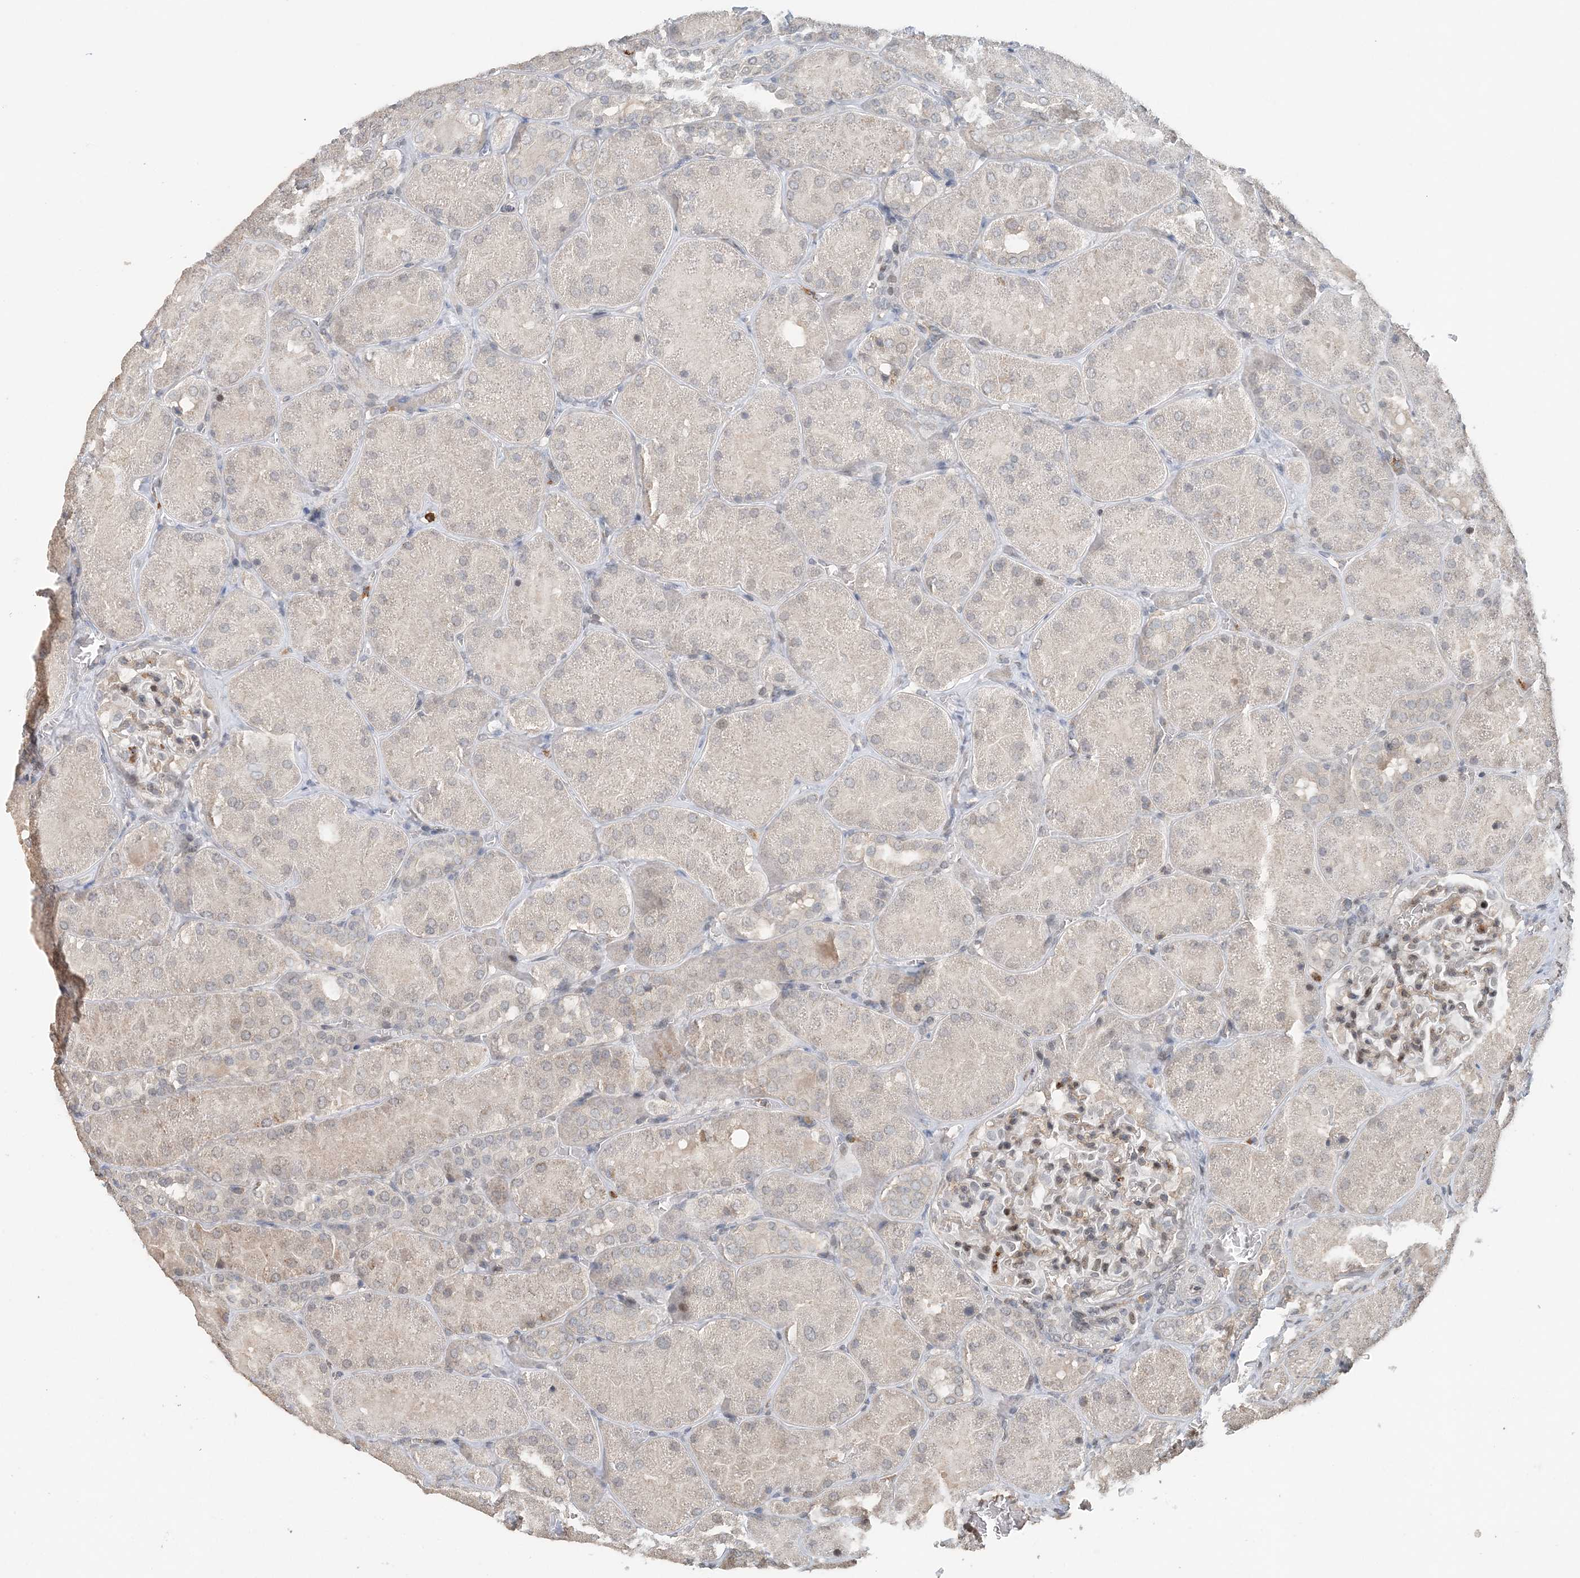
{"staining": {"intensity": "weak", "quantity": "25%-75%", "location": "nuclear"}, "tissue": "kidney", "cell_type": "Cells in glomeruli", "image_type": "normal", "snomed": [{"axis": "morphology", "description": "Normal tissue, NOS"}, {"axis": "topography", "description": "Kidney"}], "caption": "High-magnification brightfield microscopy of benign kidney stained with DAB (3,3'-diaminobenzidine) (brown) and counterstained with hematoxylin (blue). cells in glomeruli exhibit weak nuclear expression is present in about25%-75% of cells. The staining is performed using DAB brown chromogen to label protein expression. The nuclei are counter-stained blue using hematoxylin.", "gene": "FAM110A", "patient": {"sex": "male", "age": 28}}